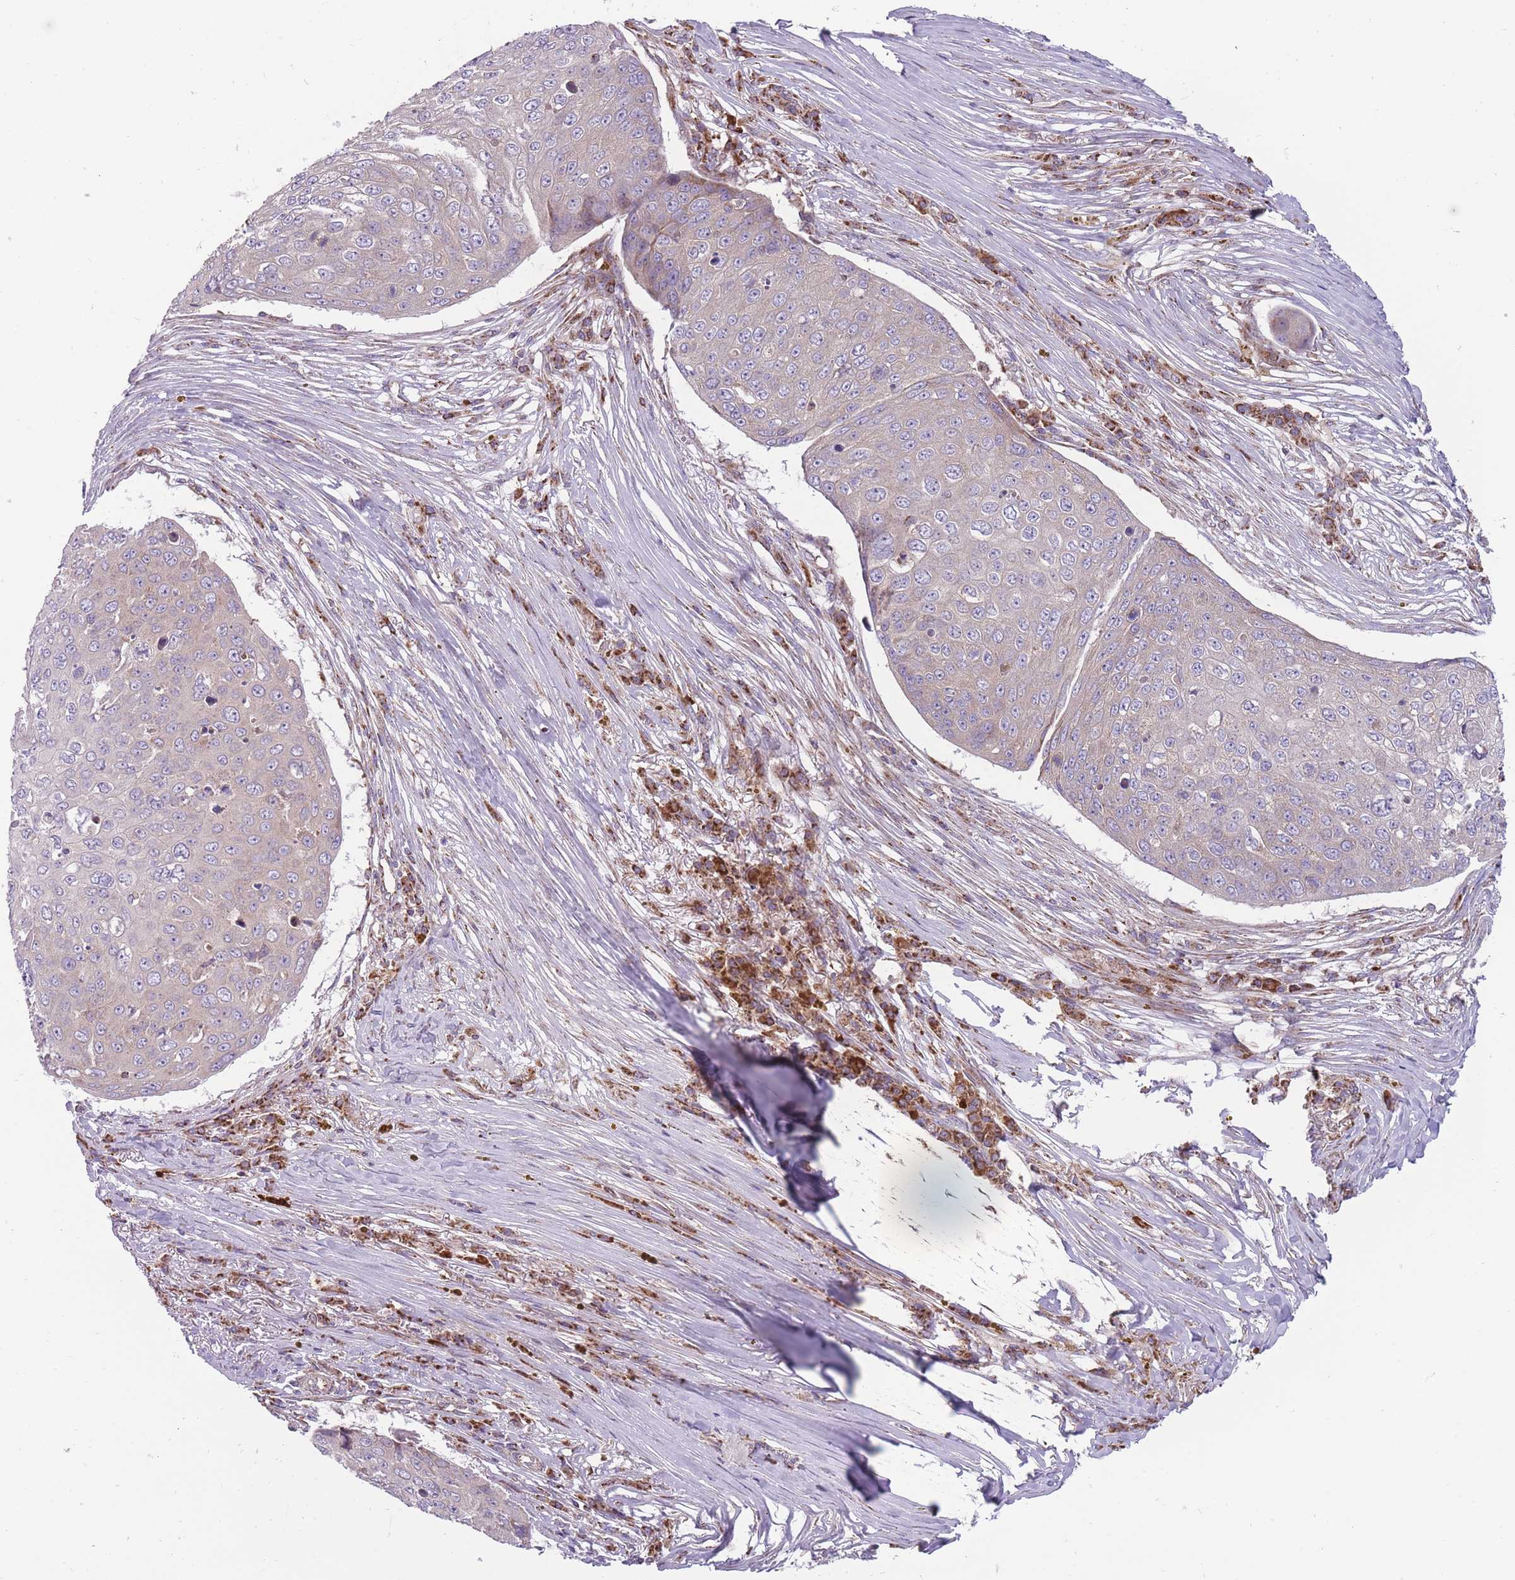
{"staining": {"intensity": "negative", "quantity": "none", "location": "none"}, "tissue": "skin cancer", "cell_type": "Tumor cells", "image_type": "cancer", "snomed": [{"axis": "morphology", "description": "Squamous cell carcinoma, NOS"}, {"axis": "topography", "description": "Skin"}], "caption": "A micrograph of human skin cancer (squamous cell carcinoma) is negative for staining in tumor cells.", "gene": "ANKRD10", "patient": {"sex": "male", "age": 71}}